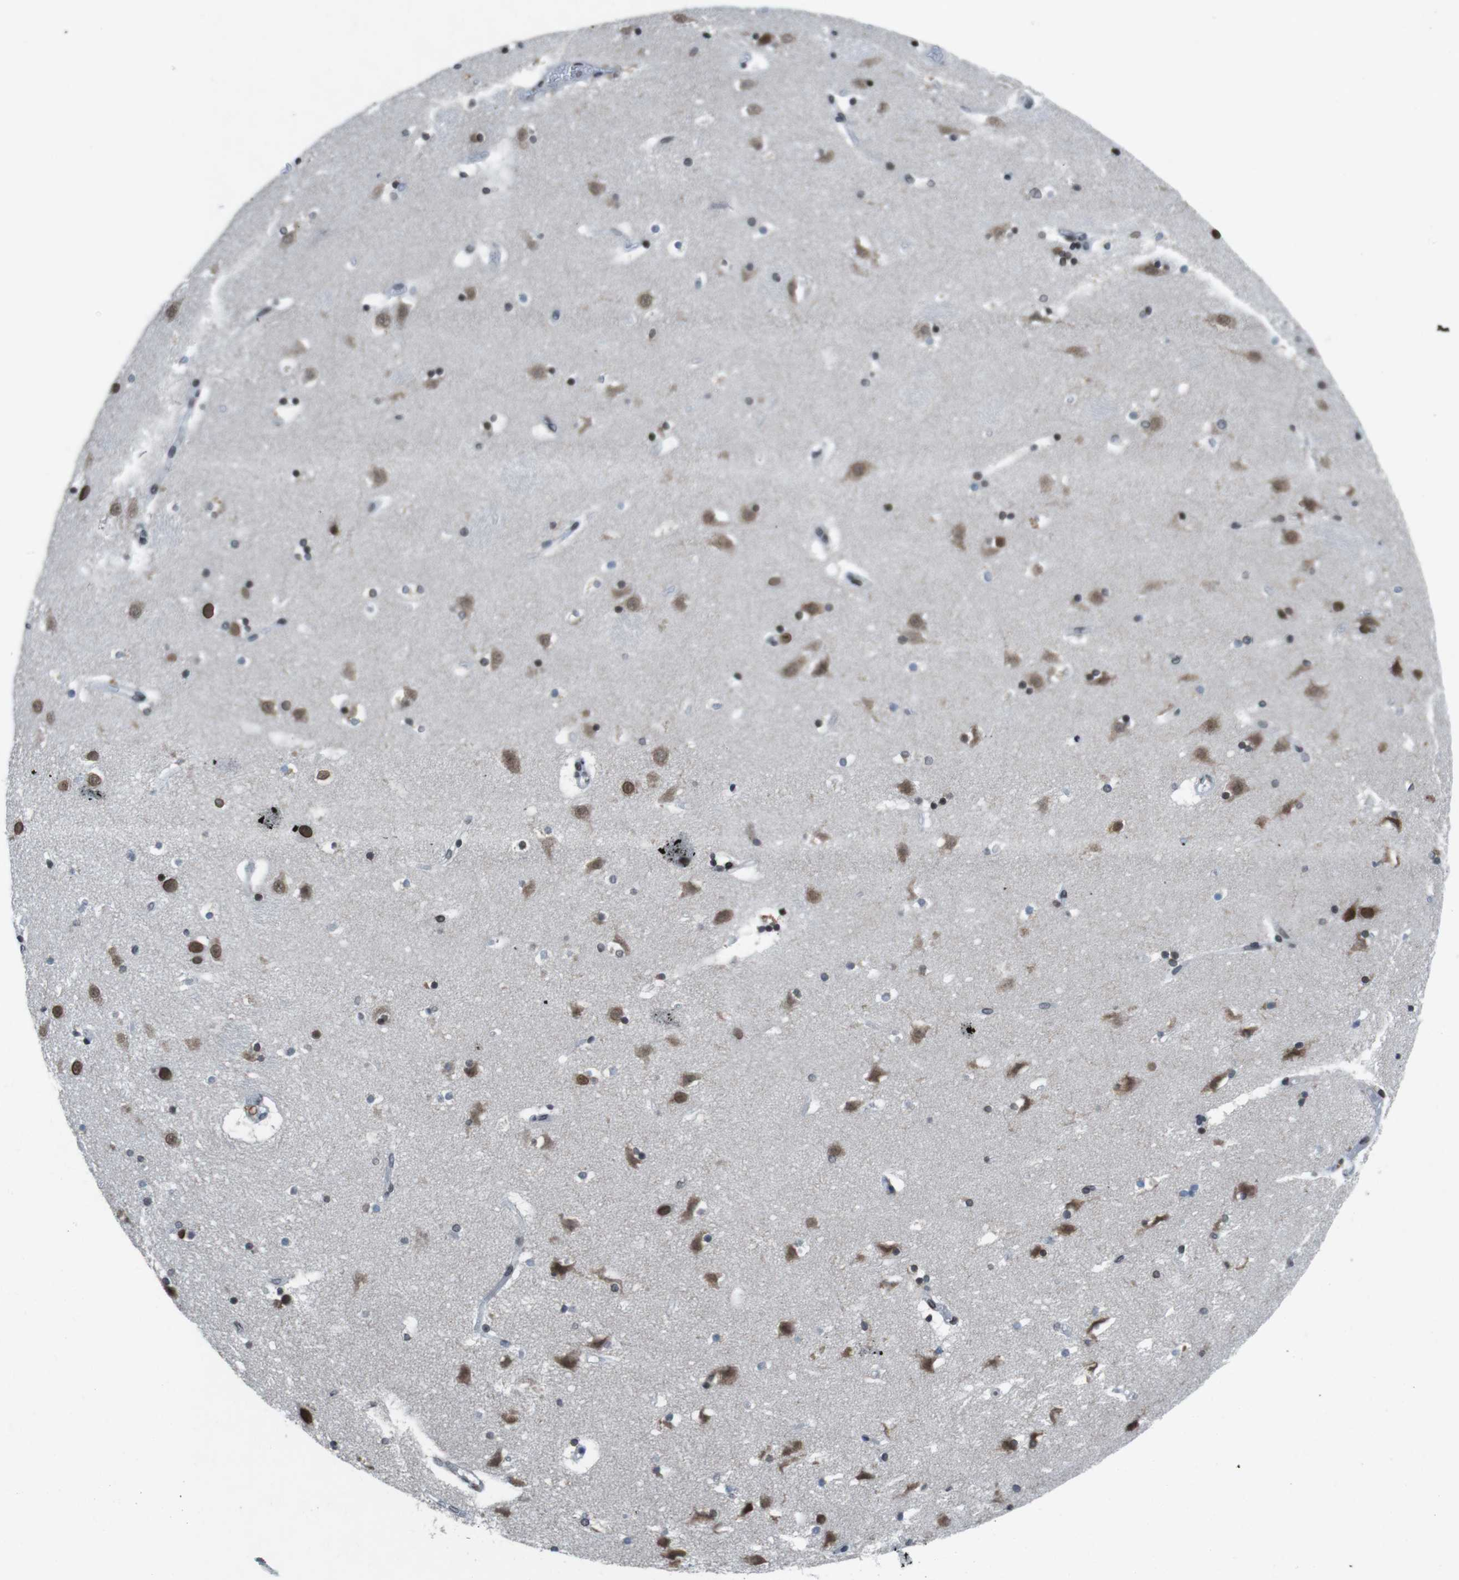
{"staining": {"intensity": "moderate", "quantity": "25%-75%", "location": "nuclear"}, "tissue": "caudate", "cell_type": "Glial cells", "image_type": "normal", "snomed": [{"axis": "morphology", "description": "Normal tissue, NOS"}, {"axis": "topography", "description": "Lateral ventricle wall"}], "caption": "Immunohistochemical staining of normal caudate displays medium levels of moderate nuclear positivity in about 25%-75% of glial cells. (IHC, brightfield microscopy, high magnification).", "gene": "MAD1L1", "patient": {"sex": "male", "age": 45}}